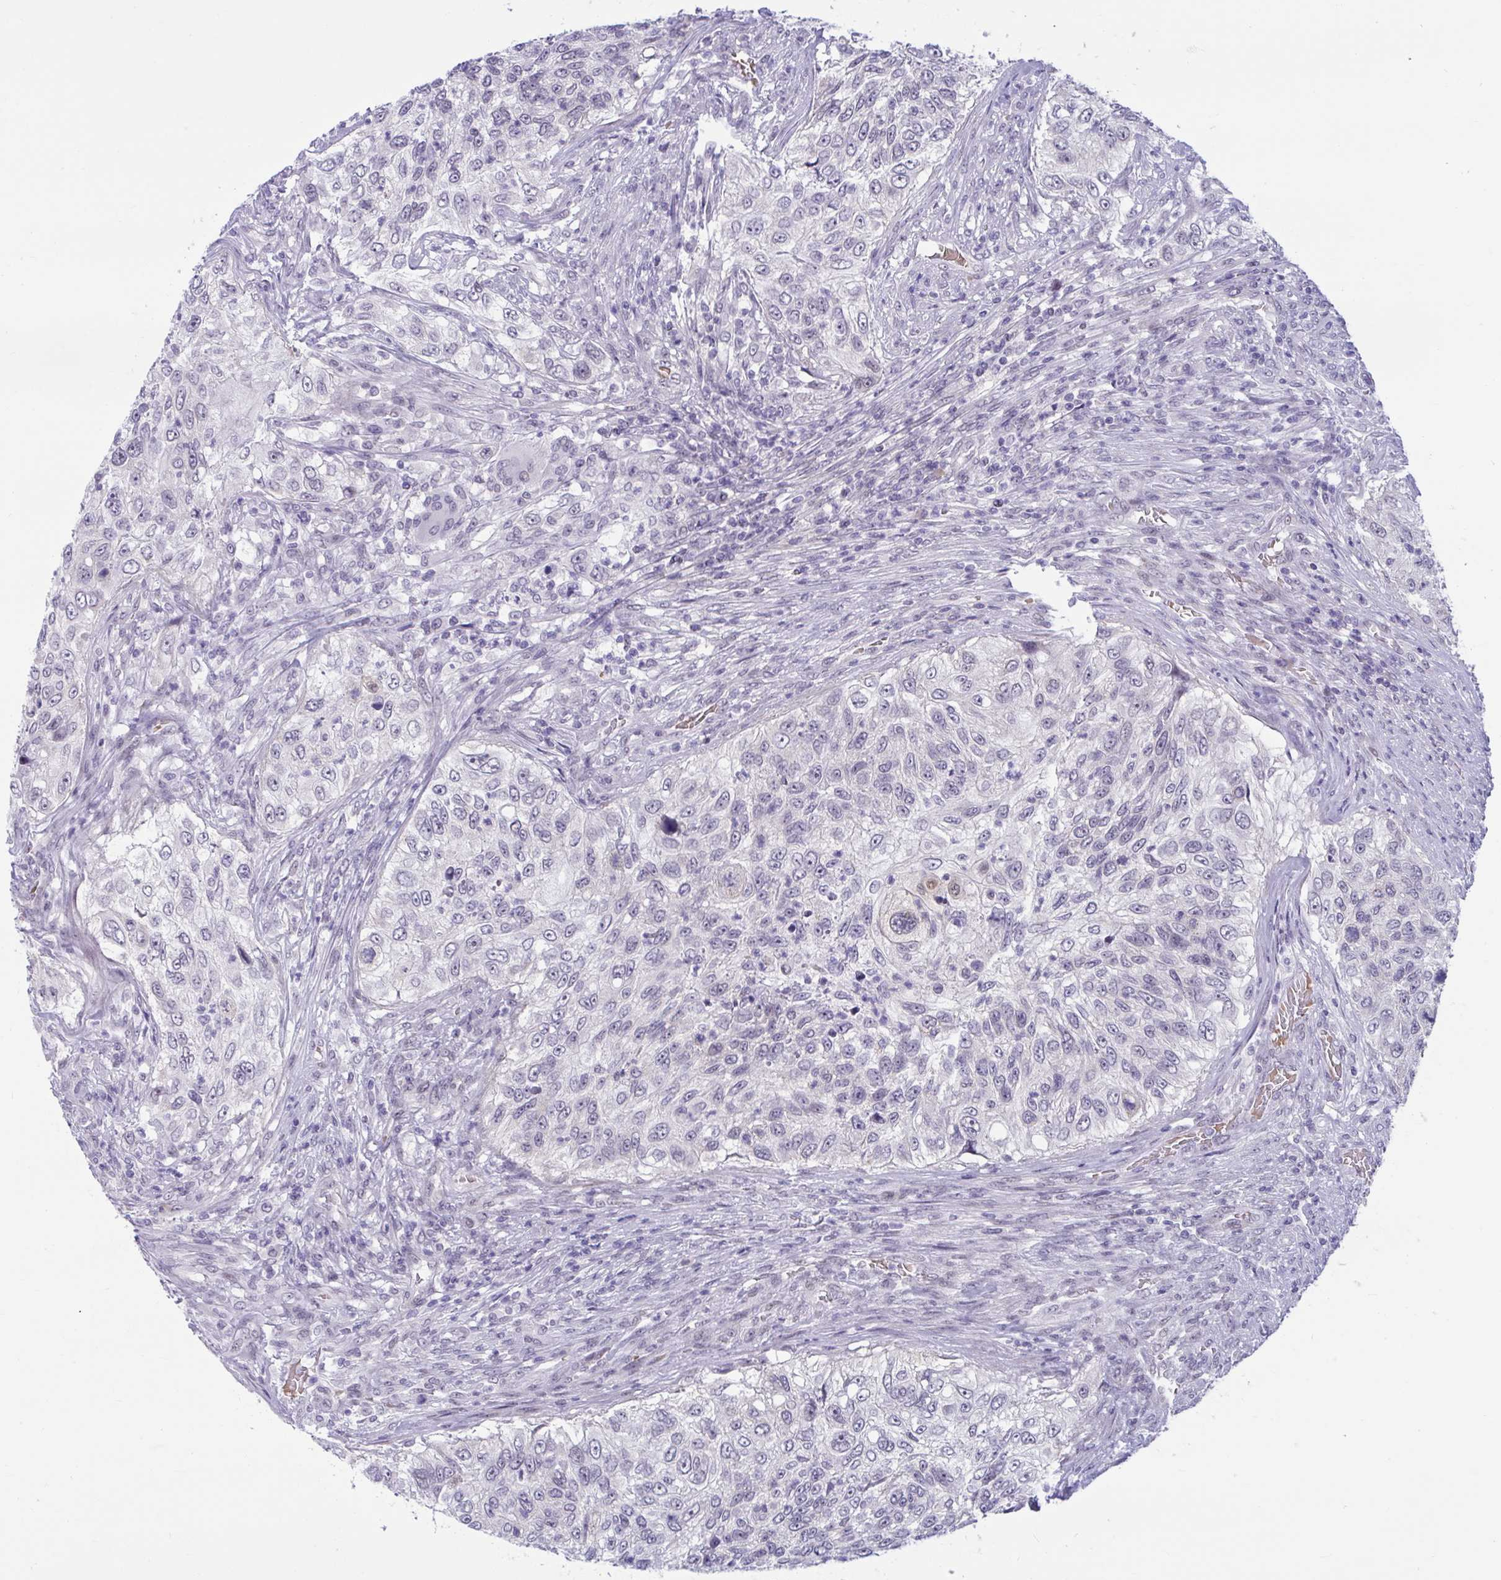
{"staining": {"intensity": "negative", "quantity": "none", "location": "none"}, "tissue": "urothelial cancer", "cell_type": "Tumor cells", "image_type": "cancer", "snomed": [{"axis": "morphology", "description": "Urothelial carcinoma, High grade"}, {"axis": "topography", "description": "Urinary bladder"}], "caption": "Image shows no protein expression in tumor cells of urothelial carcinoma (high-grade) tissue.", "gene": "CNGB3", "patient": {"sex": "female", "age": 60}}